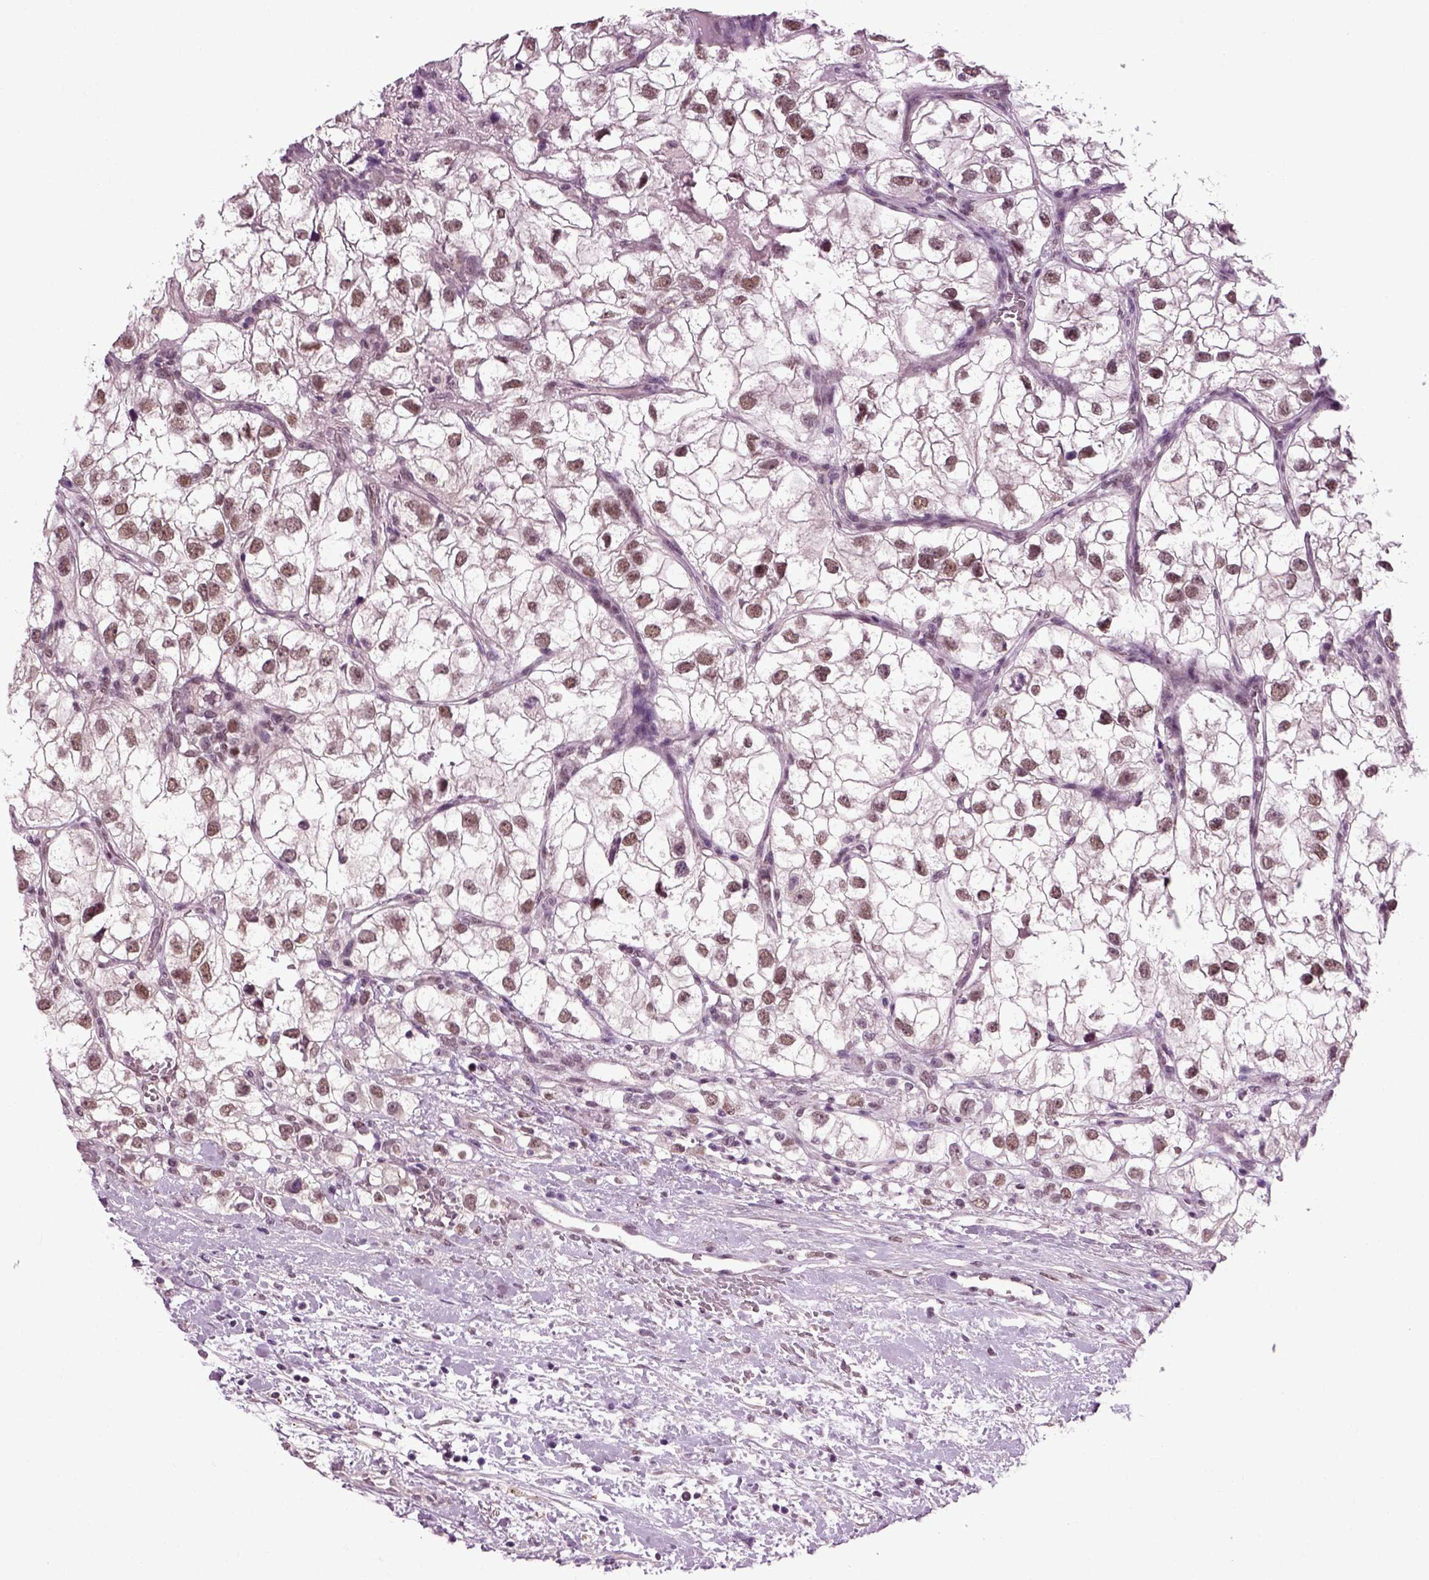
{"staining": {"intensity": "moderate", "quantity": ">75%", "location": "nuclear"}, "tissue": "renal cancer", "cell_type": "Tumor cells", "image_type": "cancer", "snomed": [{"axis": "morphology", "description": "Adenocarcinoma, NOS"}, {"axis": "topography", "description": "Kidney"}], "caption": "Human renal cancer stained with a protein marker shows moderate staining in tumor cells.", "gene": "RCOR3", "patient": {"sex": "male", "age": 59}}